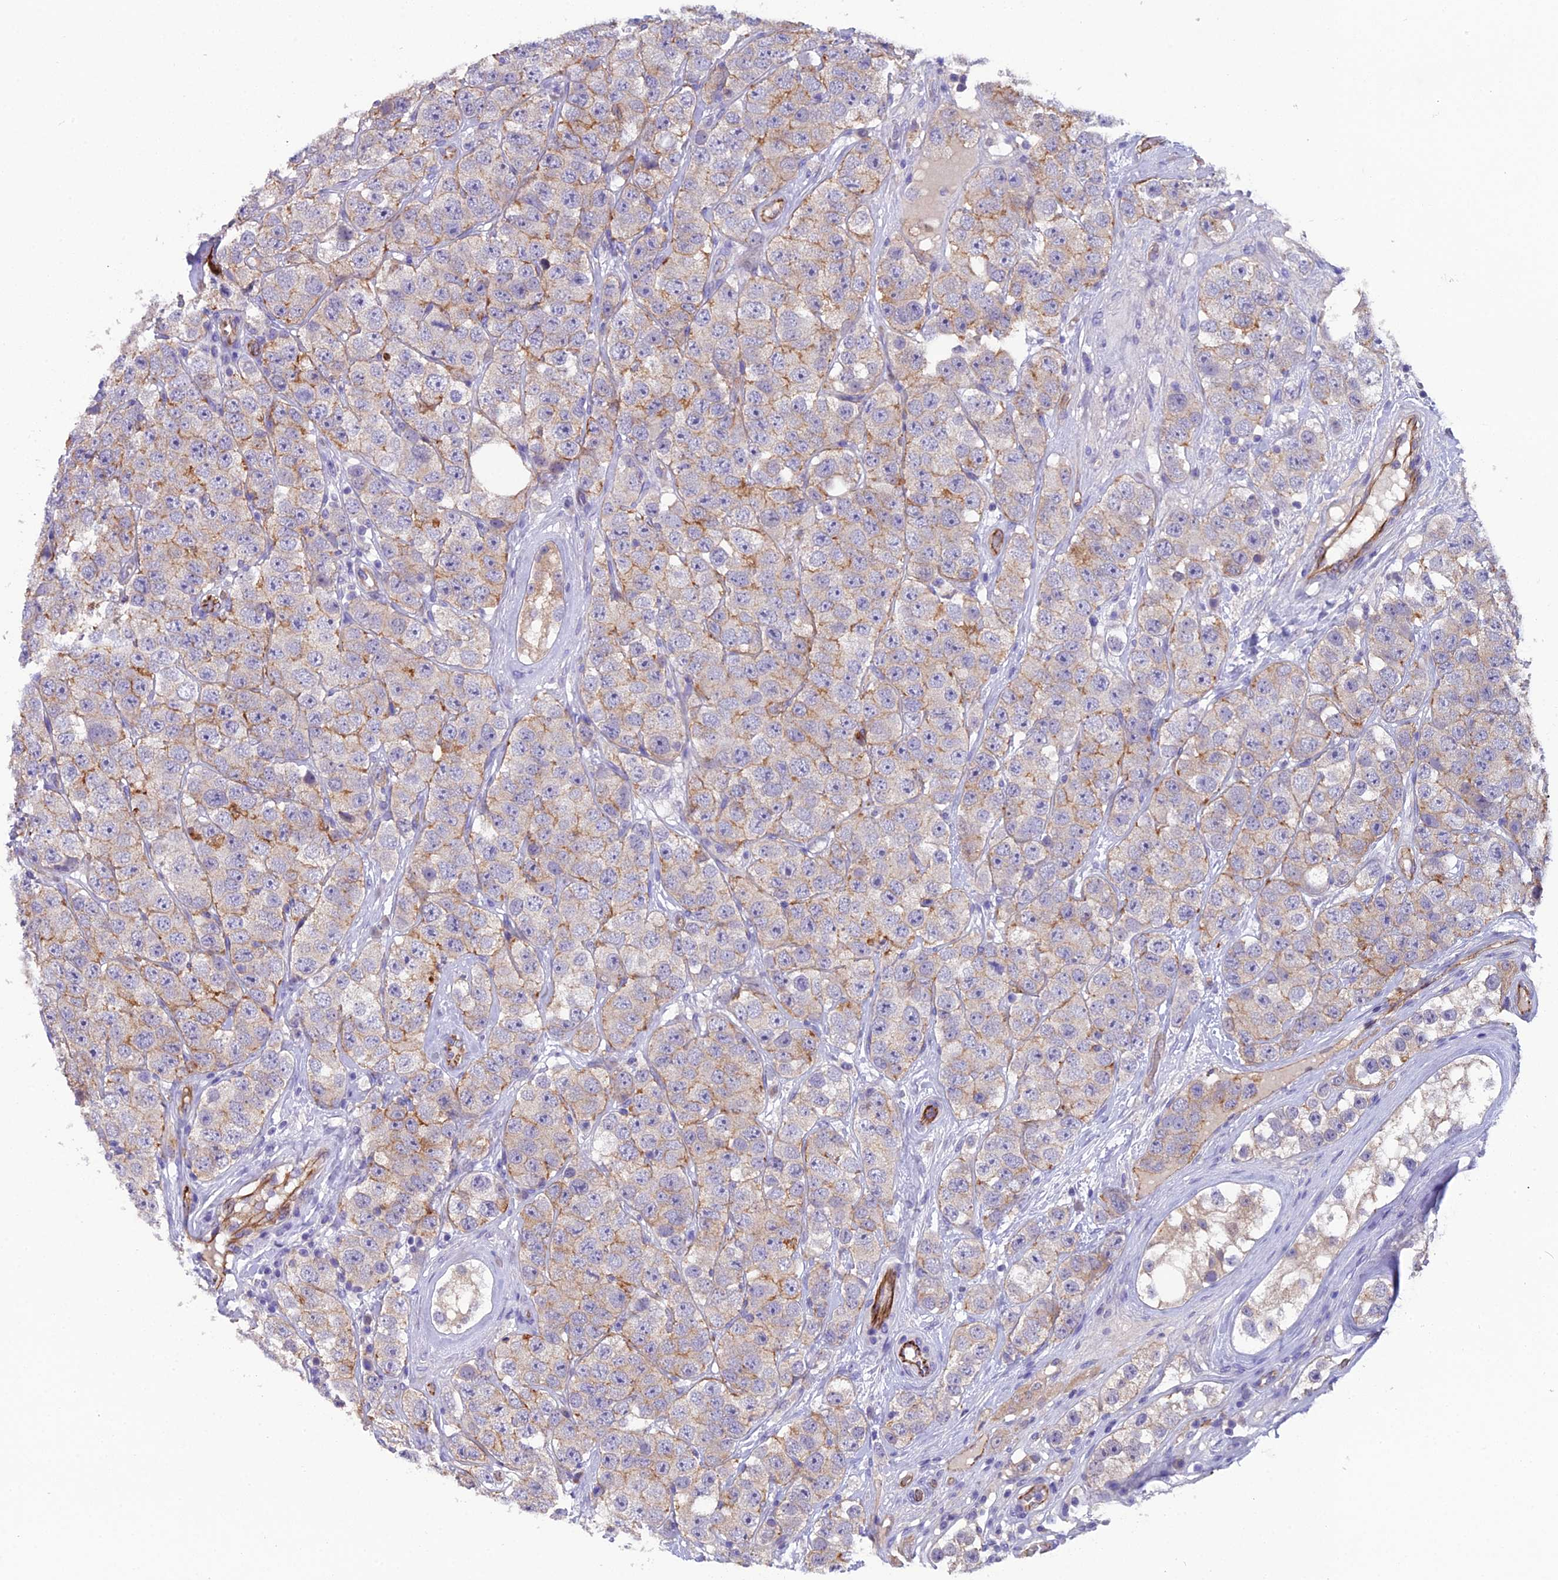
{"staining": {"intensity": "moderate", "quantity": "<25%", "location": "cytoplasmic/membranous"}, "tissue": "testis cancer", "cell_type": "Tumor cells", "image_type": "cancer", "snomed": [{"axis": "morphology", "description": "Seminoma, NOS"}, {"axis": "topography", "description": "Testis"}], "caption": "Testis seminoma tissue shows moderate cytoplasmic/membranous staining in about <25% of tumor cells", "gene": "CFAP47", "patient": {"sex": "male", "age": 28}}